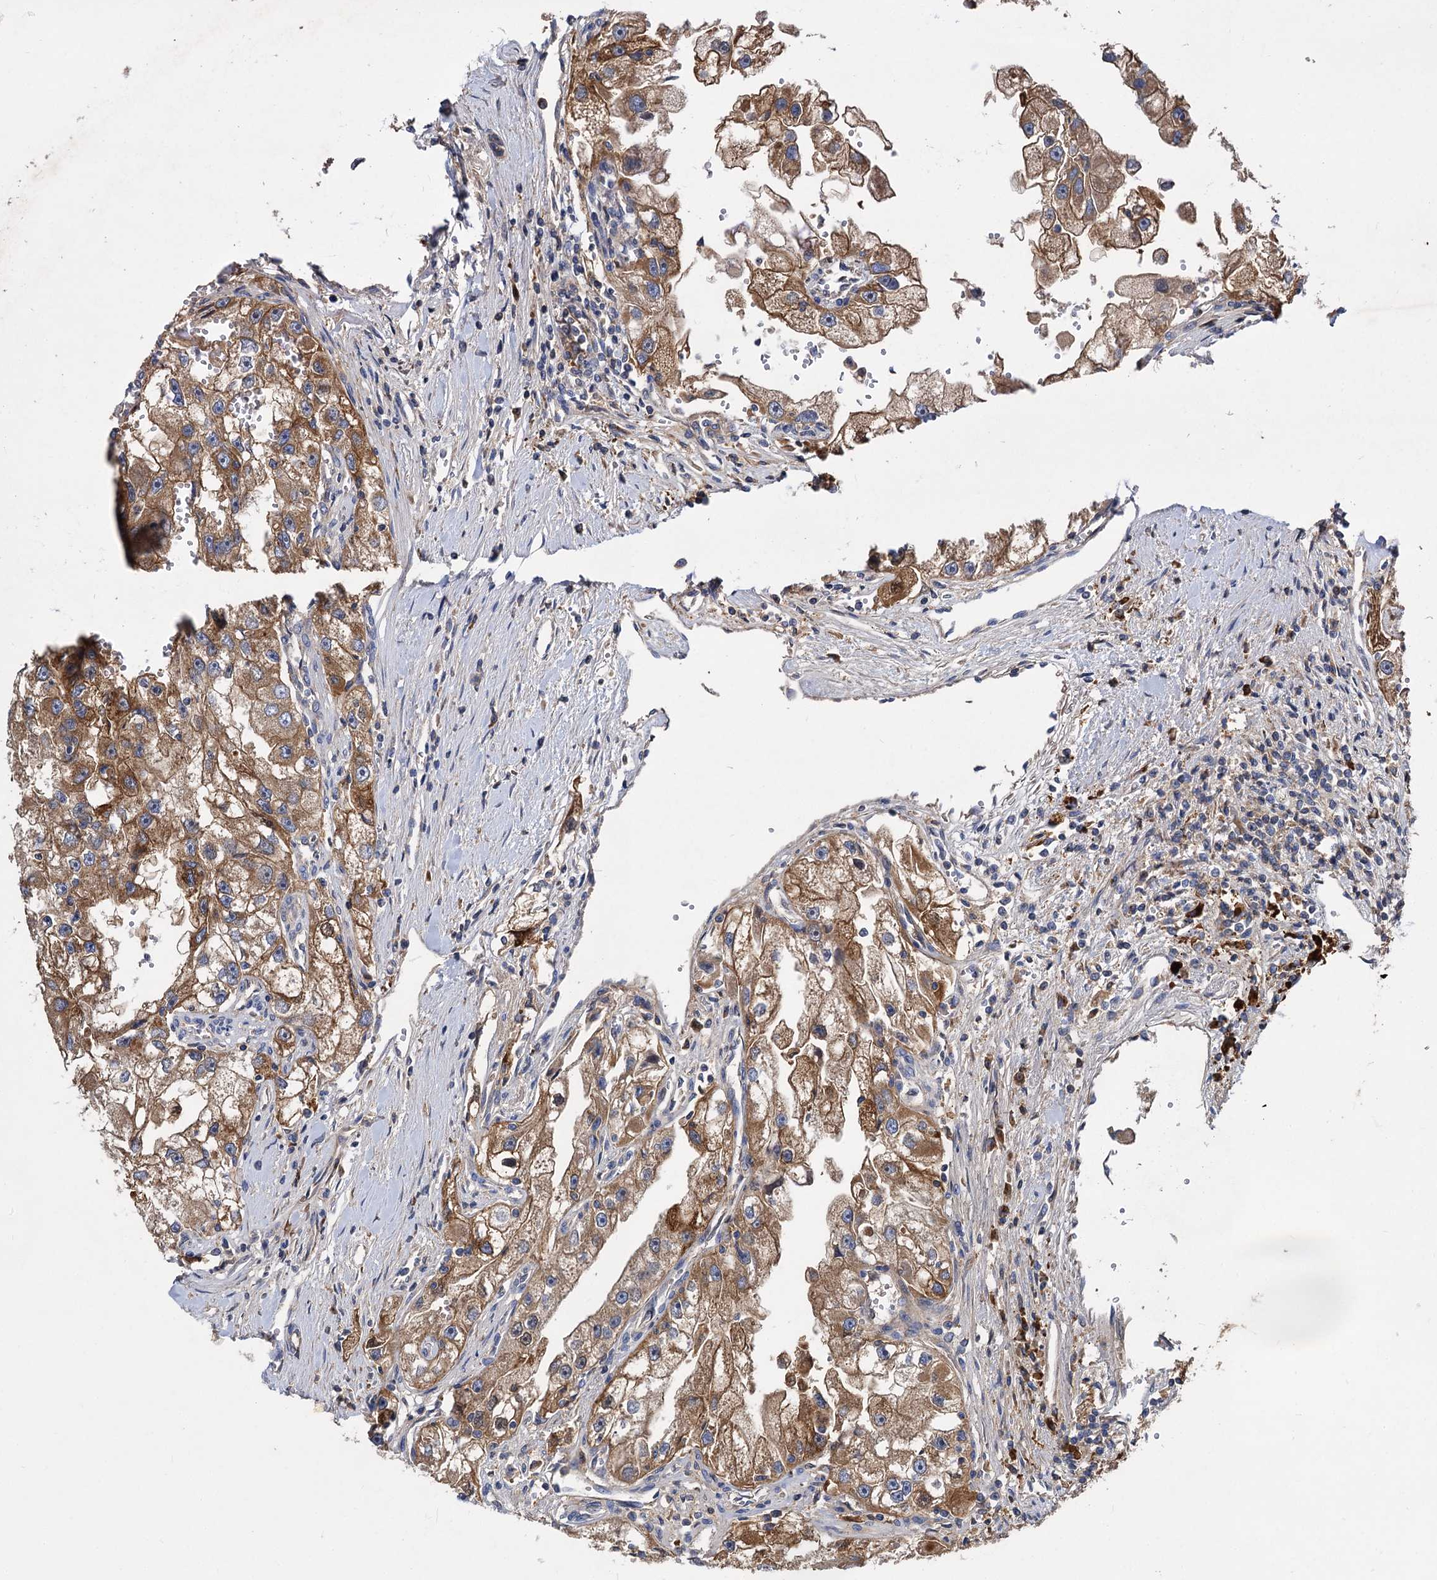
{"staining": {"intensity": "moderate", "quantity": ">75%", "location": "cytoplasmic/membranous"}, "tissue": "renal cancer", "cell_type": "Tumor cells", "image_type": "cancer", "snomed": [{"axis": "morphology", "description": "Adenocarcinoma, NOS"}, {"axis": "topography", "description": "Kidney"}], "caption": "Immunohistochemistry of renal adenocarcinoma reveals medium levels of moderate cytoplasmic/membranous positivity in approximately >75% of tumor cells.", "gene": "ALKBH7", "patient": {"sex": "male", "age": 63}}